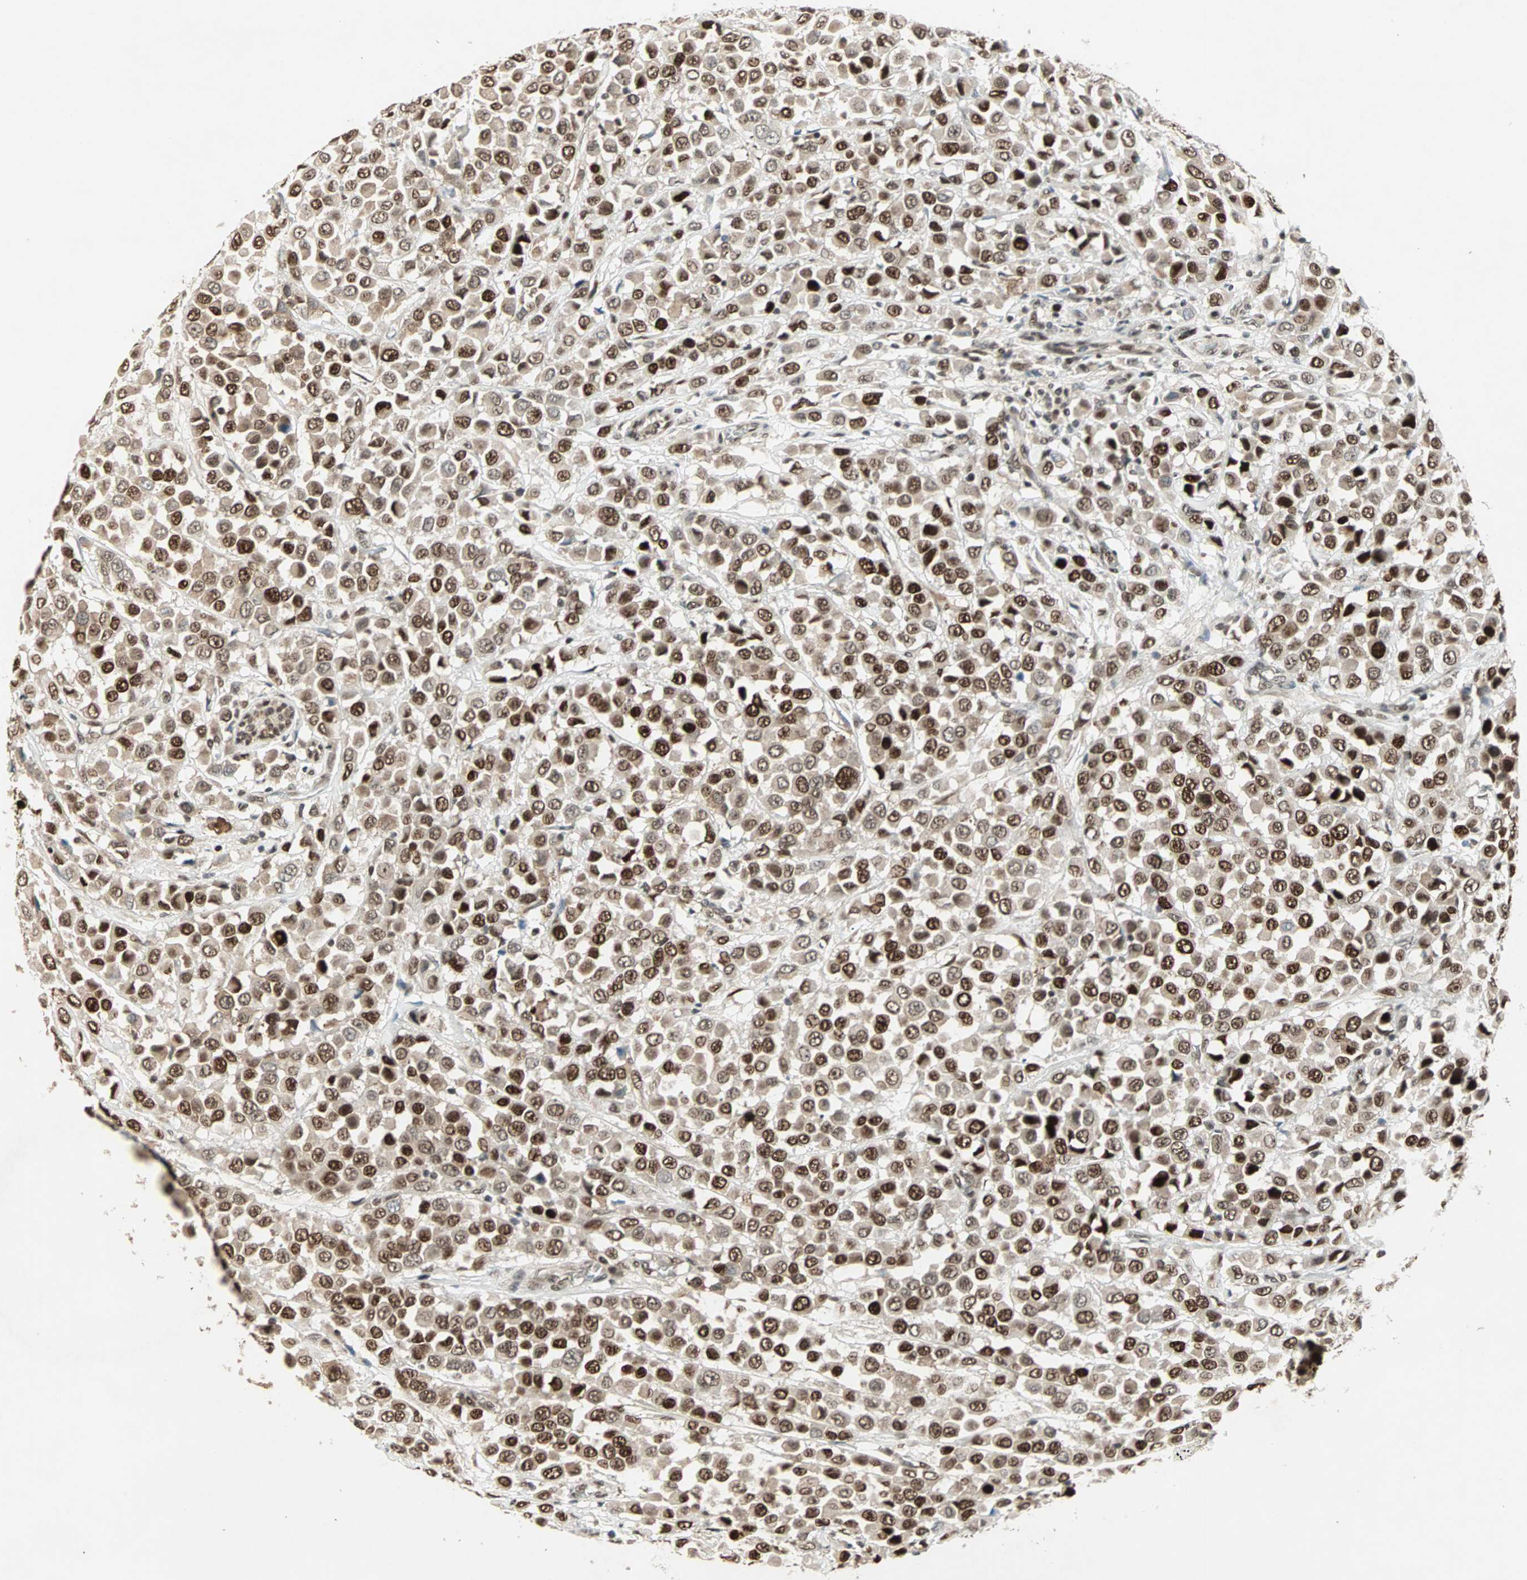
{"staining": {"intensity": "strong", "quantity": ">75%", "location": "cytoplasmic/membranous,nuclear"}, "tissue": "breast cancer", "cell_type": "Tumor cells", "image_type": "cancer", "snomed": [{"axis": "morphology", "description": "Duct carcinoma"}, {"axis": "topography", "description": "Breast"}], "caption": "Protein analysis of breast invasive ductal carcinoma tissue displays strong cytoplasmic/membranous and nuclear expression in approximately >75% of tumor cells.", "gene": "MDC1", "patient": {"sex": "female", "age": 61}}